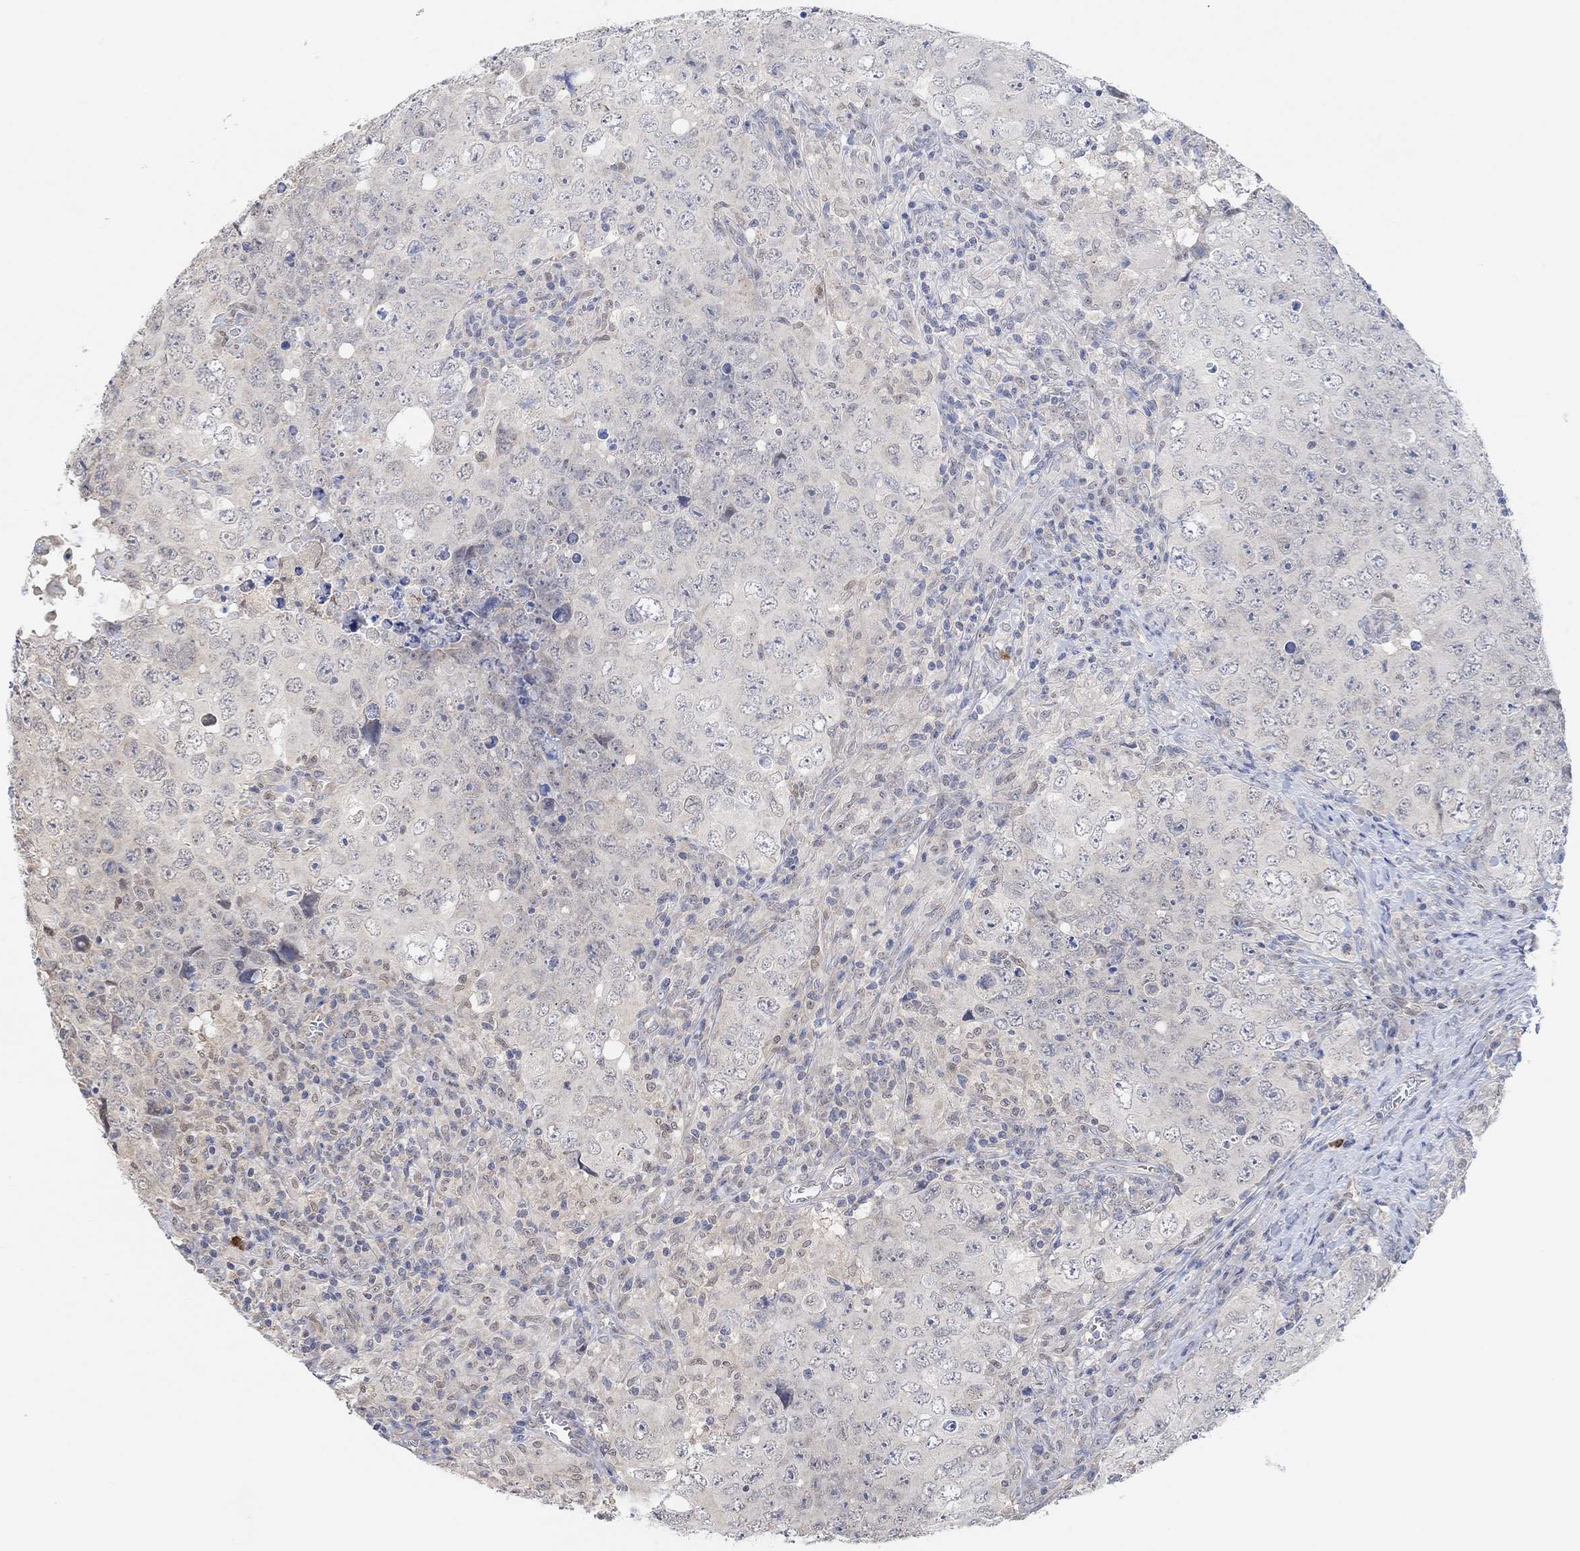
{"staining": {"intensity": "negative", "quantity": "none", "location": "none"}, "tissue": "testis cancer", "cell_type": "Tumor cells", "image_type": "cancer", "snomed": [{"axis": "morphology", "description": "Seminoma, NOS"}, {"axis": "topography", "description": "Testis"}], "caption": "IHC of testis cancer reveals no positivity in tumor cells.", "gene": "MUC1", "patient": {"sex": "male", "age": 34}}